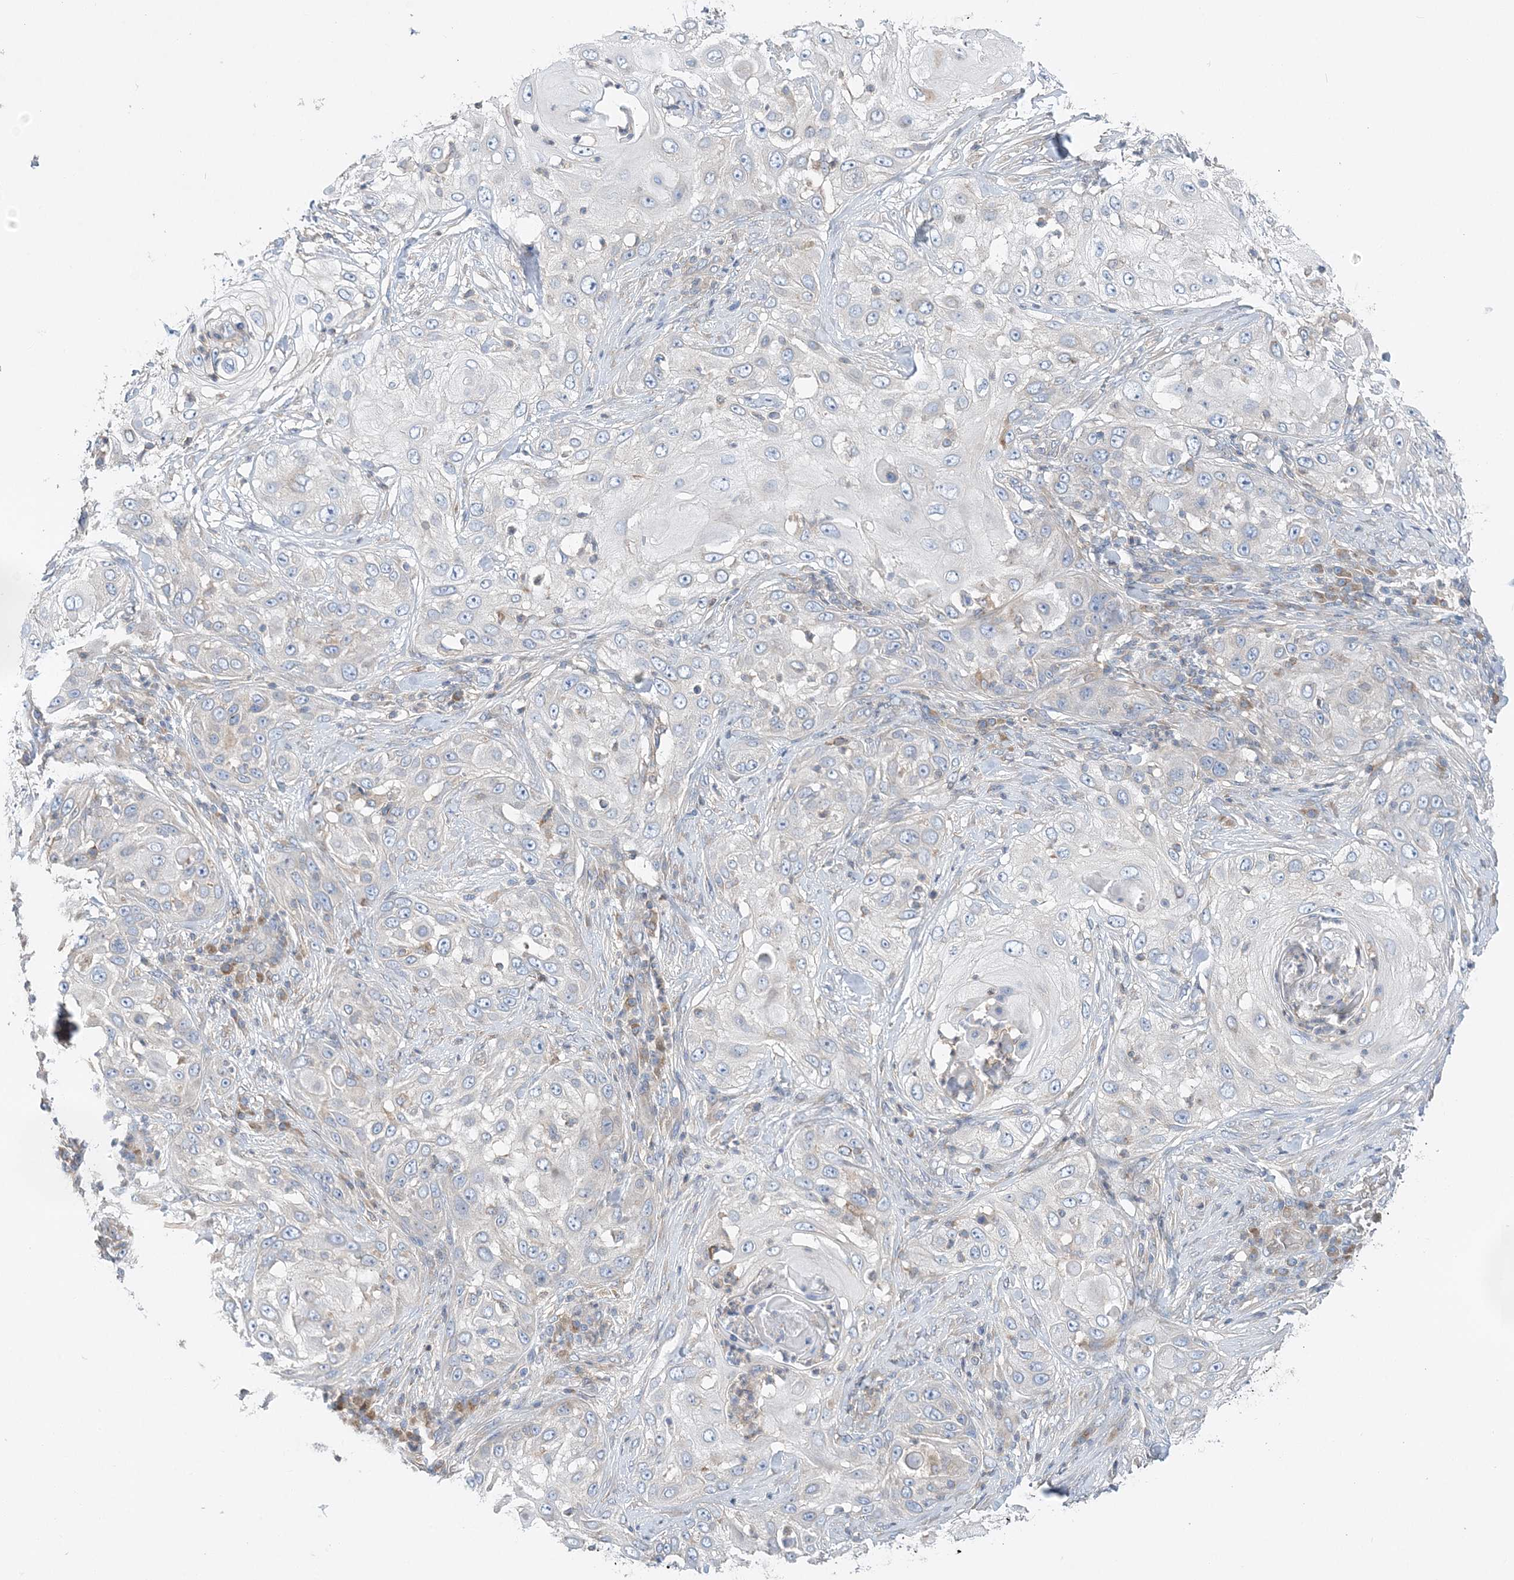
{"staining": {"intensity": "negative", "quantity": "none", "location": "none"}, "tissue": "skin cancer", "cell_type": "Tumor cells", "image_type": "cancer", "snomed": [{"axis": "morphology", "description": "Squamous cell carcinoma, NOS"}, {"axis": "topography", "description": "Skin"}], "caption": "An image of human skin cancer (squamous cell carcinoma) is negative for staining in tumor cells.", "gene": "FAM114A2", "patient": {"sex": "female", "age": 44}}